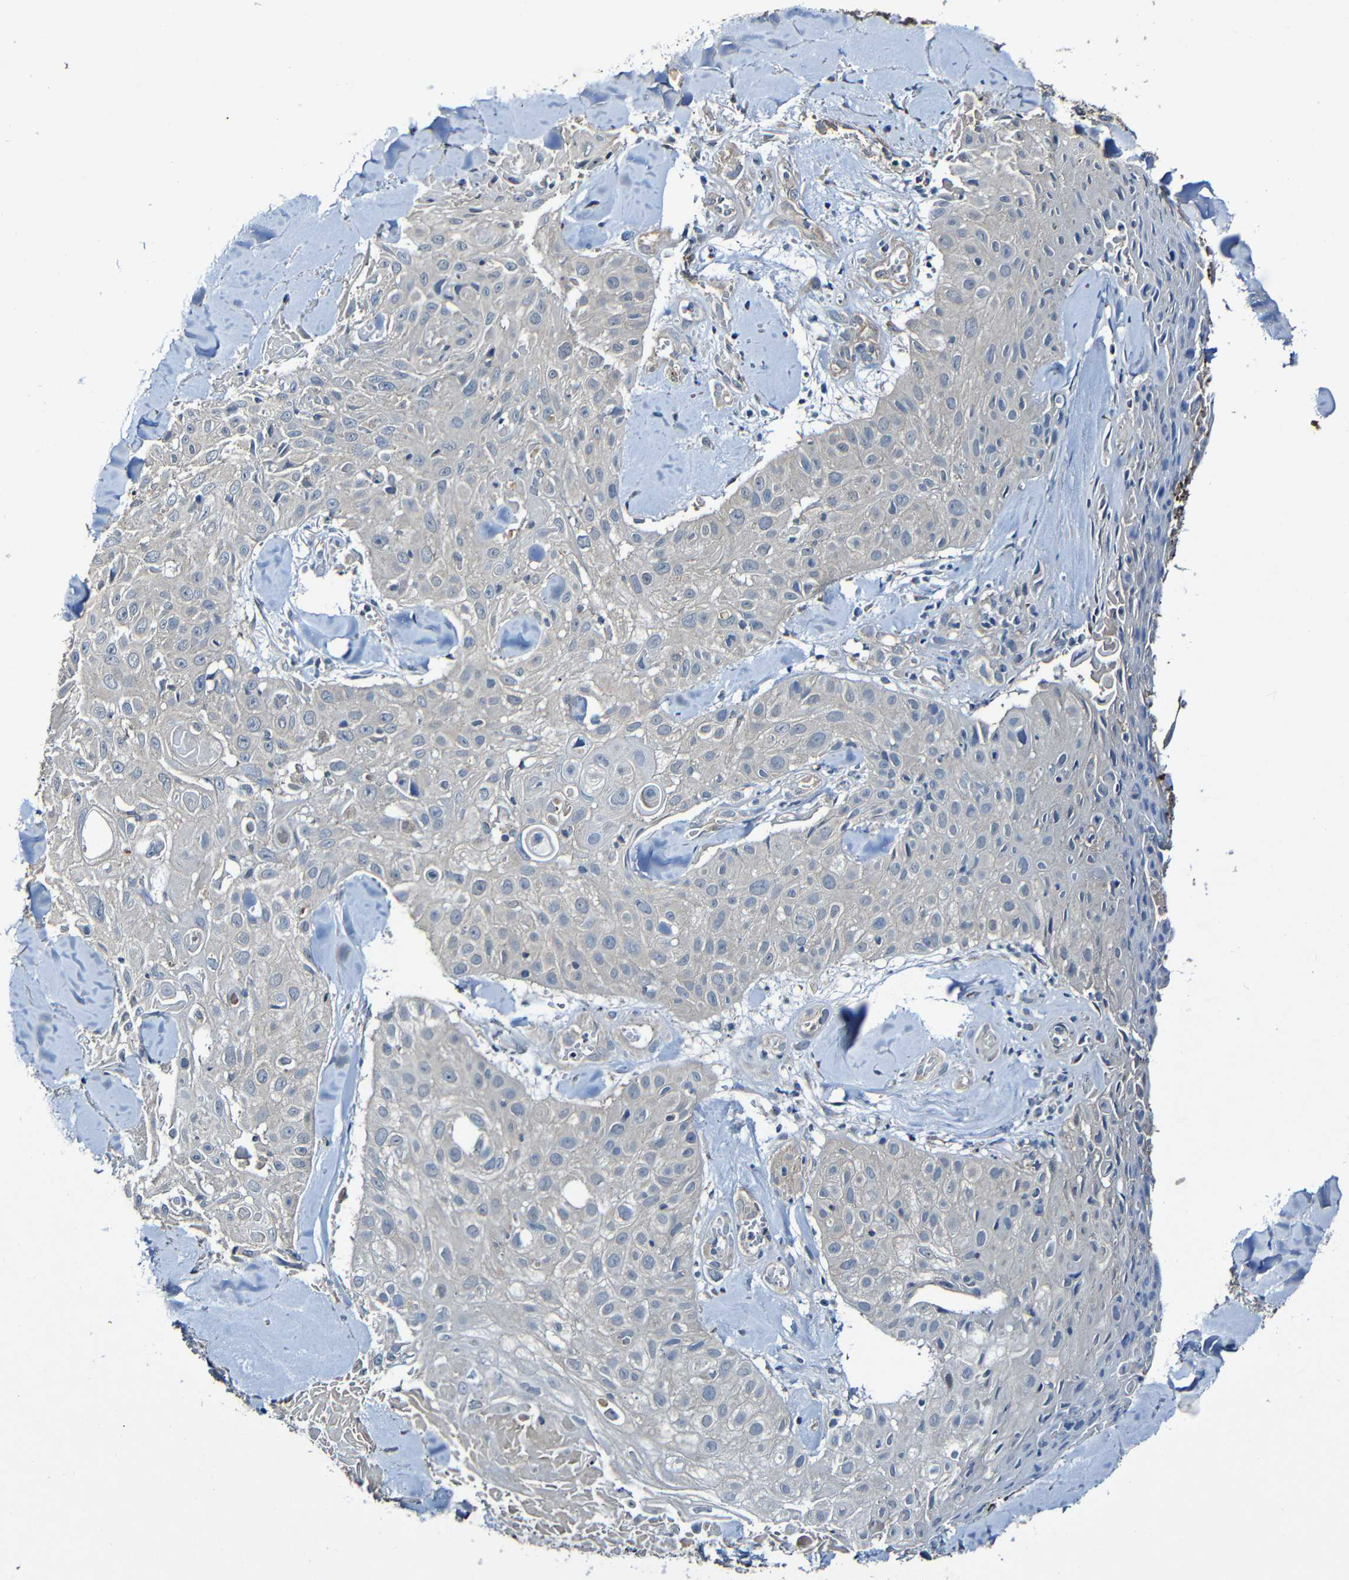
{"staining": {"intensity": "negative", "quantity": "none", "location": "none"}, "tissue": "skin cancer", "cell_type": "Tumor cells", "image_type": "cancer", "snomed": [{"axis": "morphology", "description": "Squamous cell carcinoma, NOS"}, {"axis": "topography", "description": "Skin"}], "caption": "Histopathology image shows no significant protein expression in tumor cells of skin cancer (squamous cell carcinoma).", "gene": "LRRC70", "patient": {"sex": "male", "age": 86}}